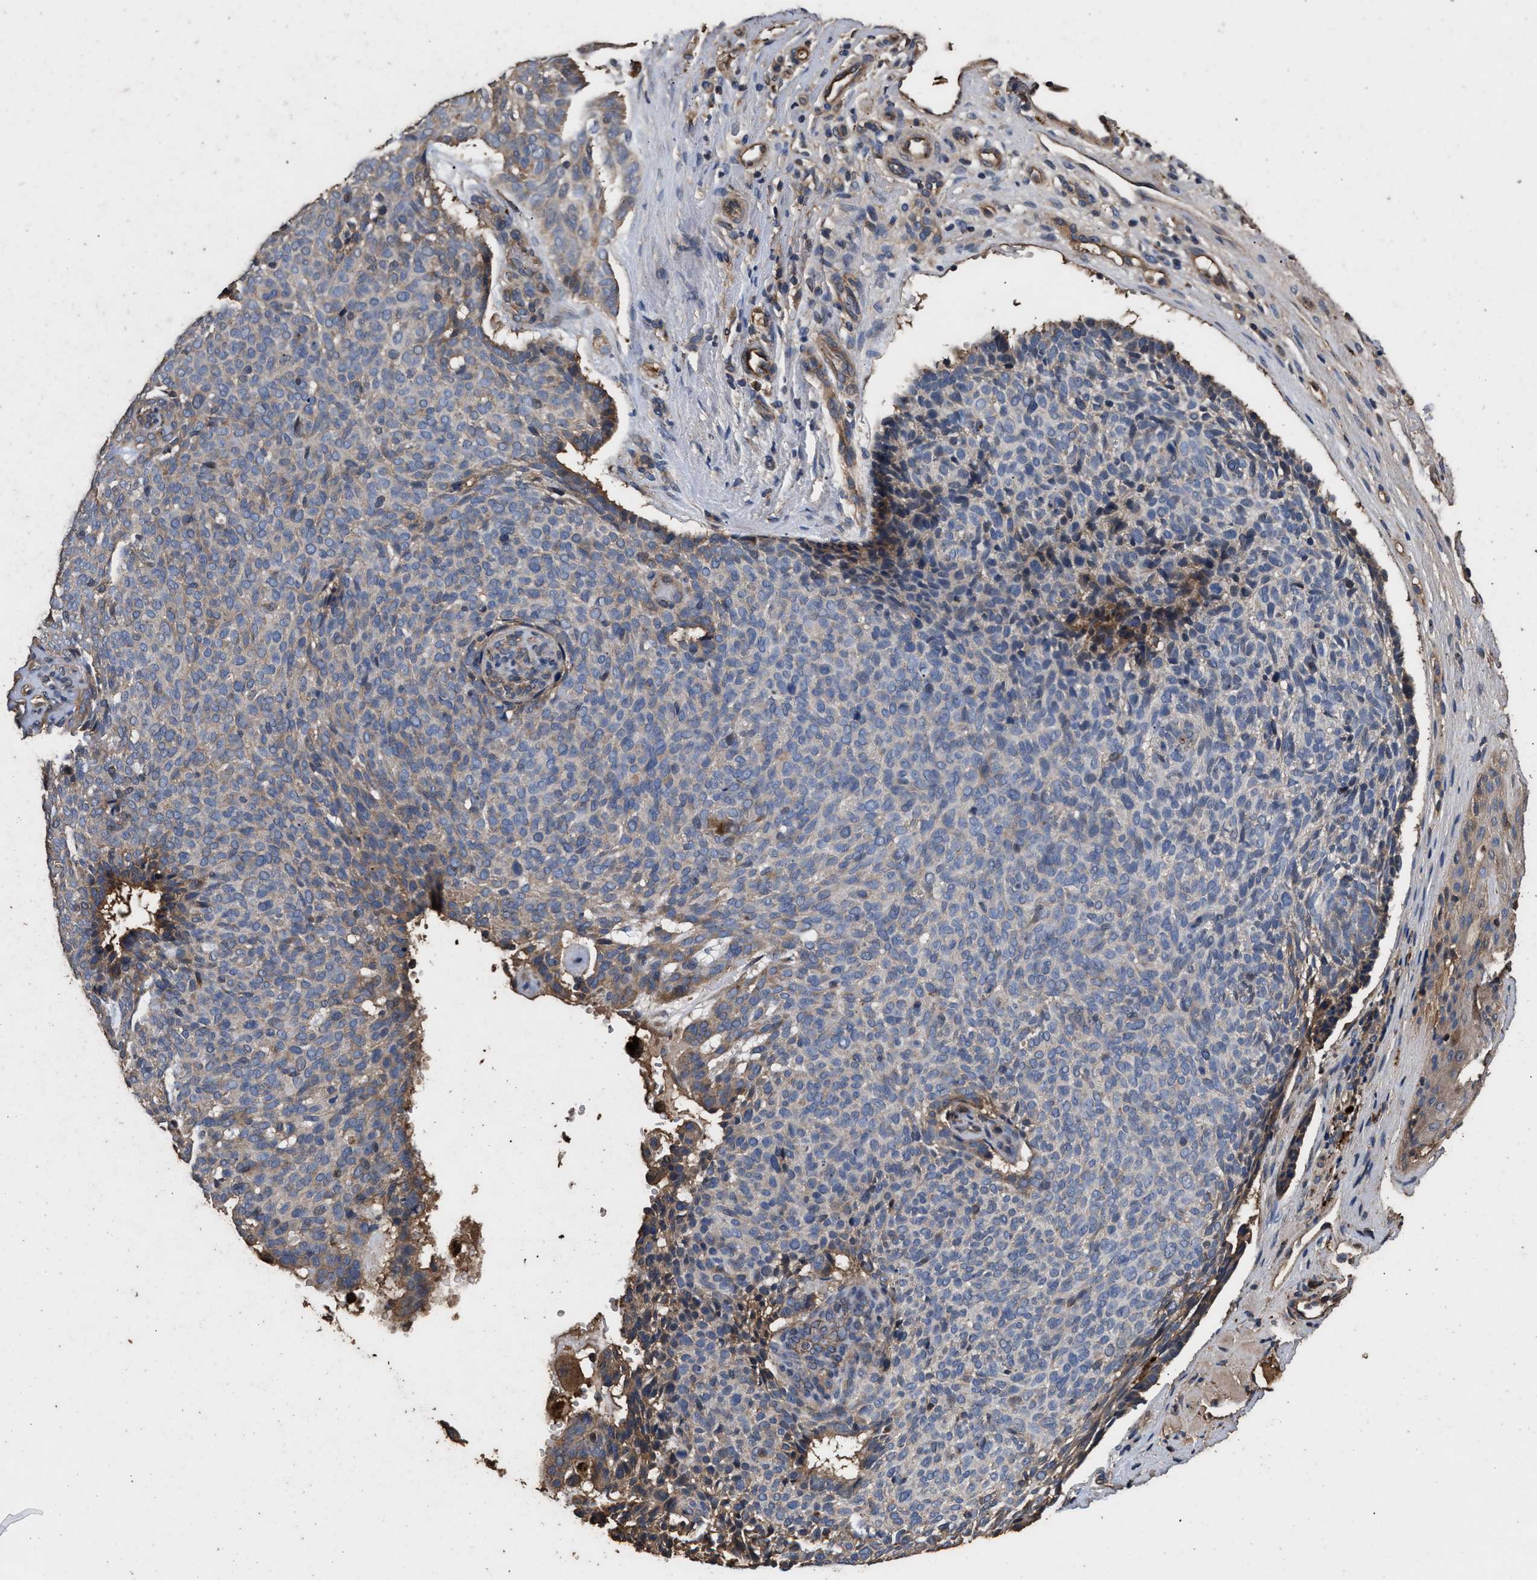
{"staining": {"intensity": "weak", "quantity": "<25%", "location": "cytoplasmic/membranous"}, "tissue": "skin cancer", "cell_type": "Tumor cells", "image_type": "cancer", "snomed": [{"axis": "morphology", "description": "Basal cell carcinoma"}, {"axis": "topography", "description": "Skin"}], "caption": "Human basal cell carcinoma (skin) stained for a protein using immunohistochemistry shows no expression in tumor cells.", "gene": "KYAT1", "patient": {"sex": "male", "age": 61}}